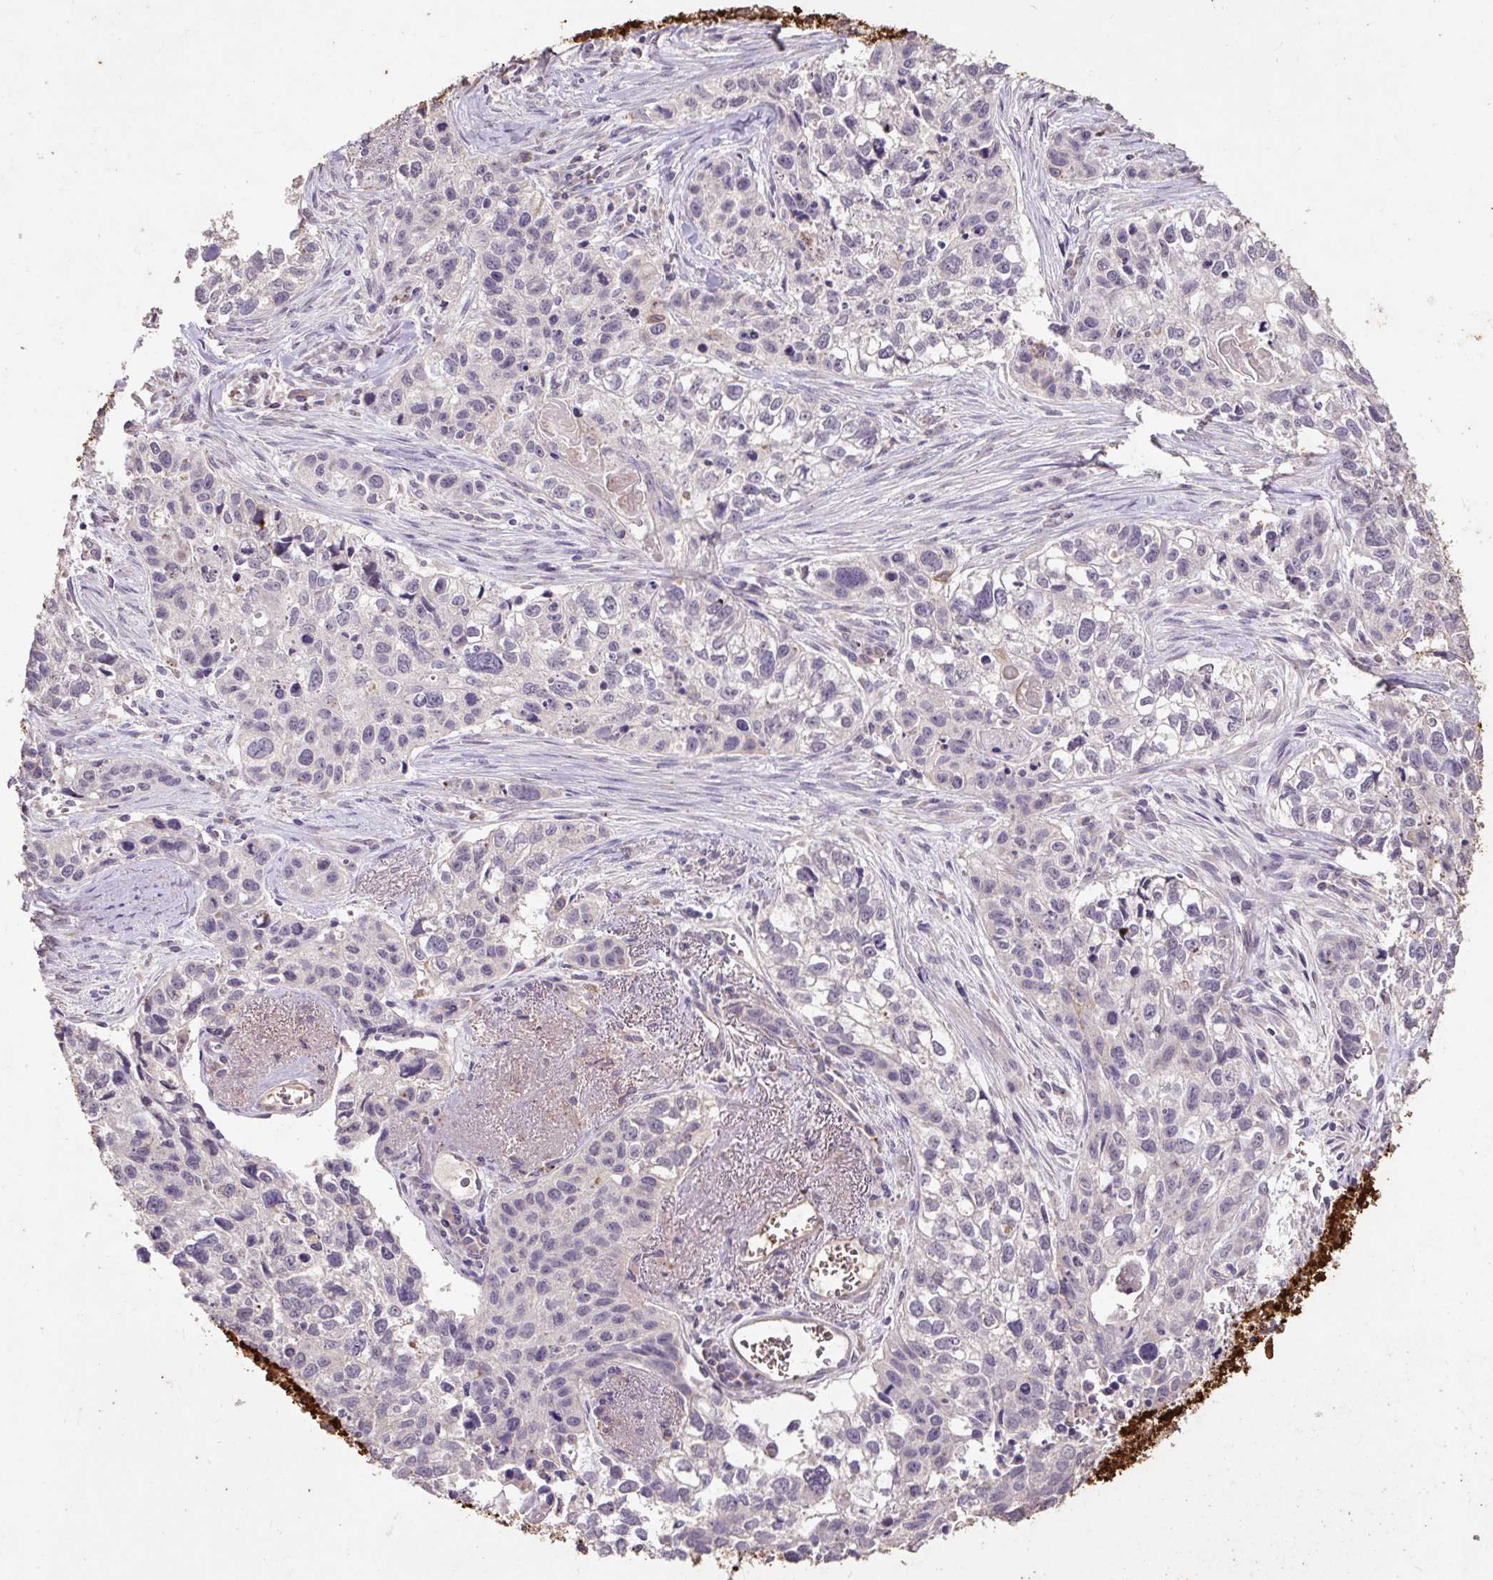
{"staining": {"intensity": "negative", "quantity": "none", "location": "none"}, "tissue": "lung cancer", "cell_type": "Tumor cells", "image_type": "cancer", "snomed": [{"axis": "morphology", "description": "Squamous cell carcinoma, NOS"}, {"axis": "topography", "description": "Lung"}], "caption": "Immunohistochemistry micrograph of human squamous cell carcinoma (lung) stained for a protein (brown), which displays no staining in tumor cells.", "gene": "LRTM2", "patient": {"sex": "male", "age": 74}}